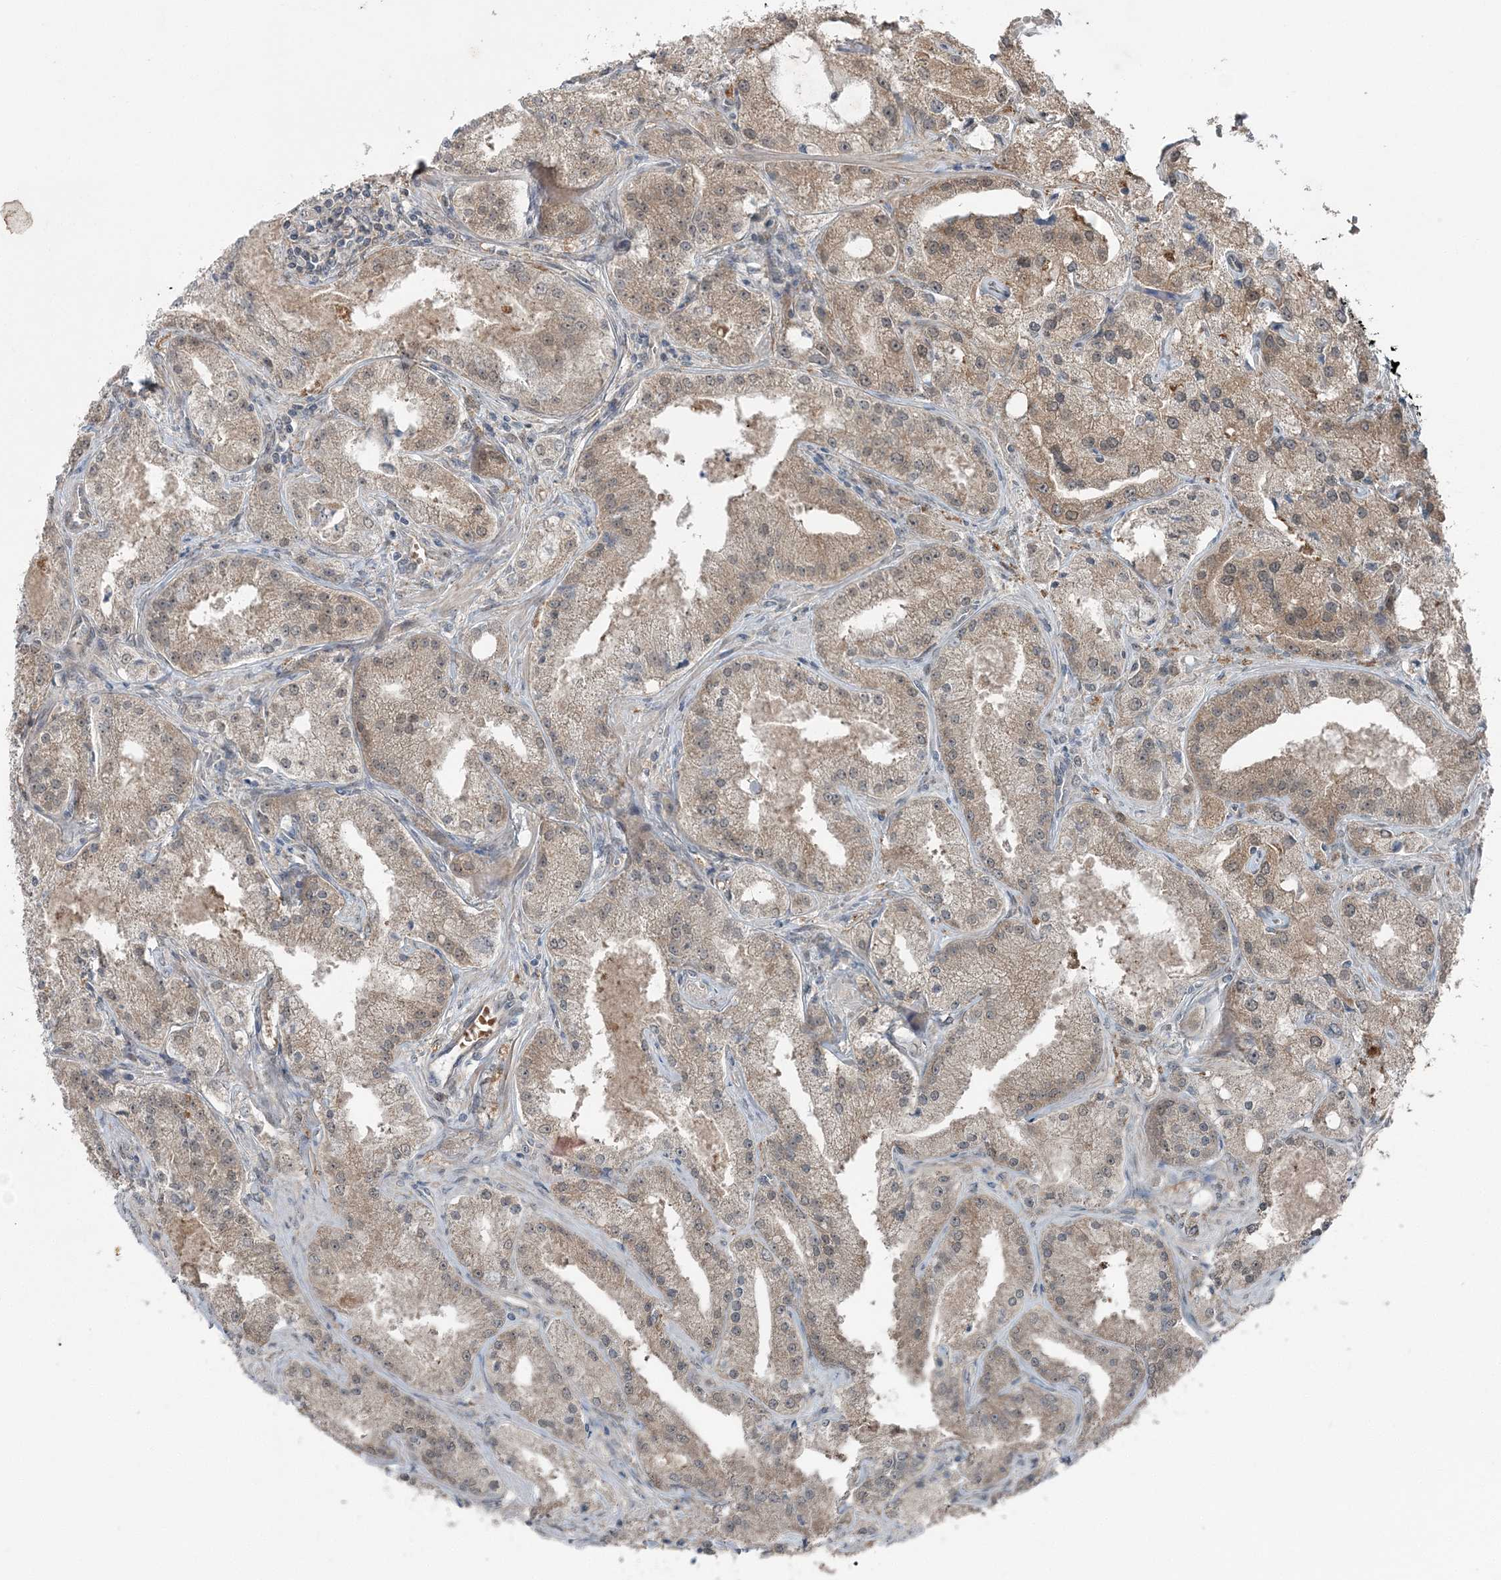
{"staining": {"intensity": "weak", "quantity": ">75%", "location": "cytoplasmic/membranous,nuclear"}, "tissue": "prostate cancer", "cell_type": "Tumor cells", "image_type": "cancer", "snomed": [{"axis": "morphology", "description": "Adenocarcinoma, Low grade"}, {"axis": "topography", "description": "Prostate"}], "caption": "Adenocarcinoma (low-grade) (prostate) was stained to show a protein in brown. There is low levels of weak cytoplasmic/membranous and nuclear staining in about >75% of tumor cells.", "gene": "FBXL17", "patient": {"sex": "male", "age": 69}}